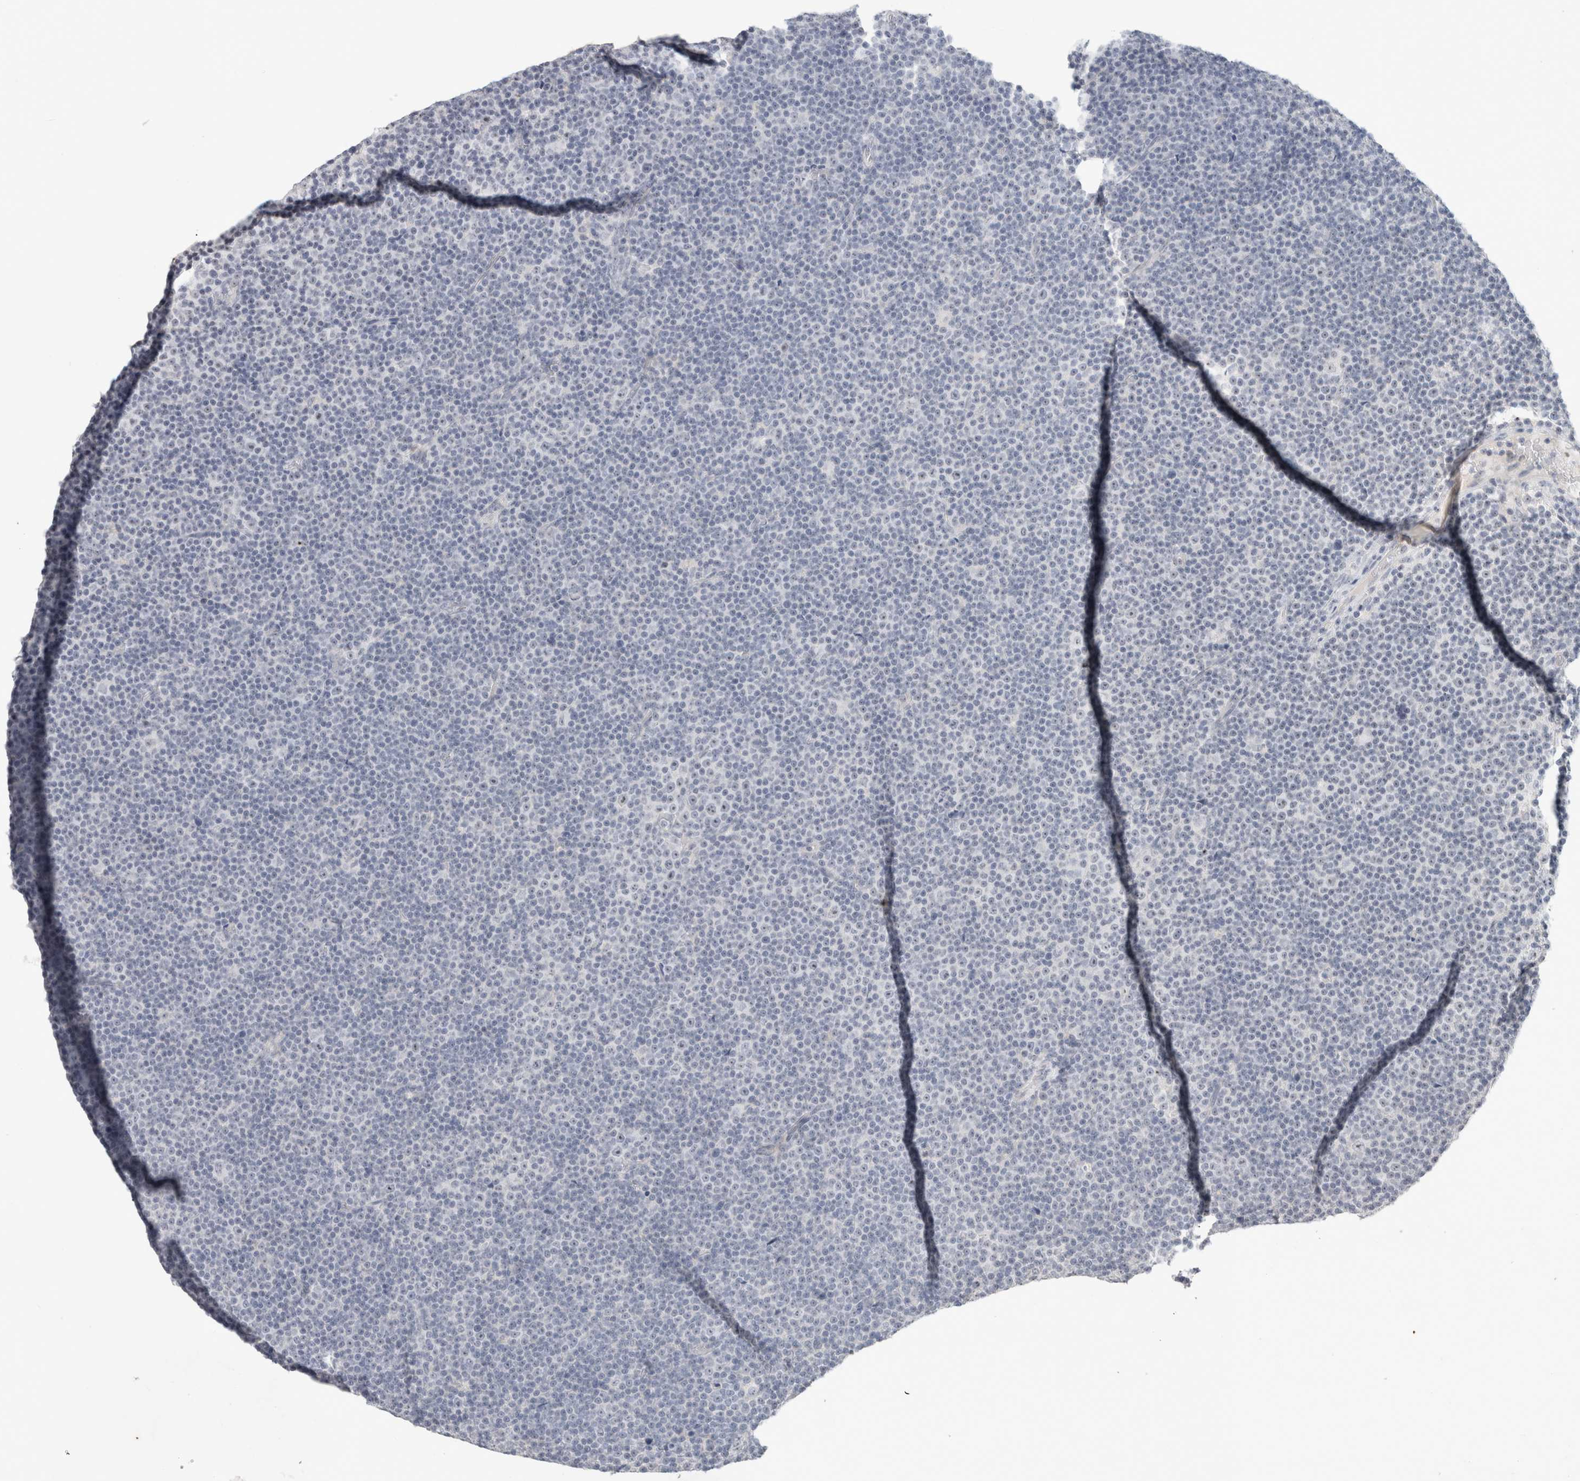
{"staining": {"intensity": "negative", "quantity": "none", "location": "none"}, "tissue": "lymphoma", "cell_type": "Tumor cells", "image_type": "cancer", "snomed": [{"axis": "morphology", "description": "Malignant lymphoma, non-Hodgkin's type, Low grade"}, {"axis": "topography", "description": "Lymph node"}], "caption": "Immunohistochemical staining of malignant lymphoma, non-Hodgkin's type (low-grade) reveals no significant positivity in tumor cells.", "gene": "FMR1NB", "patient": {"sex": "female", "age": 67}}